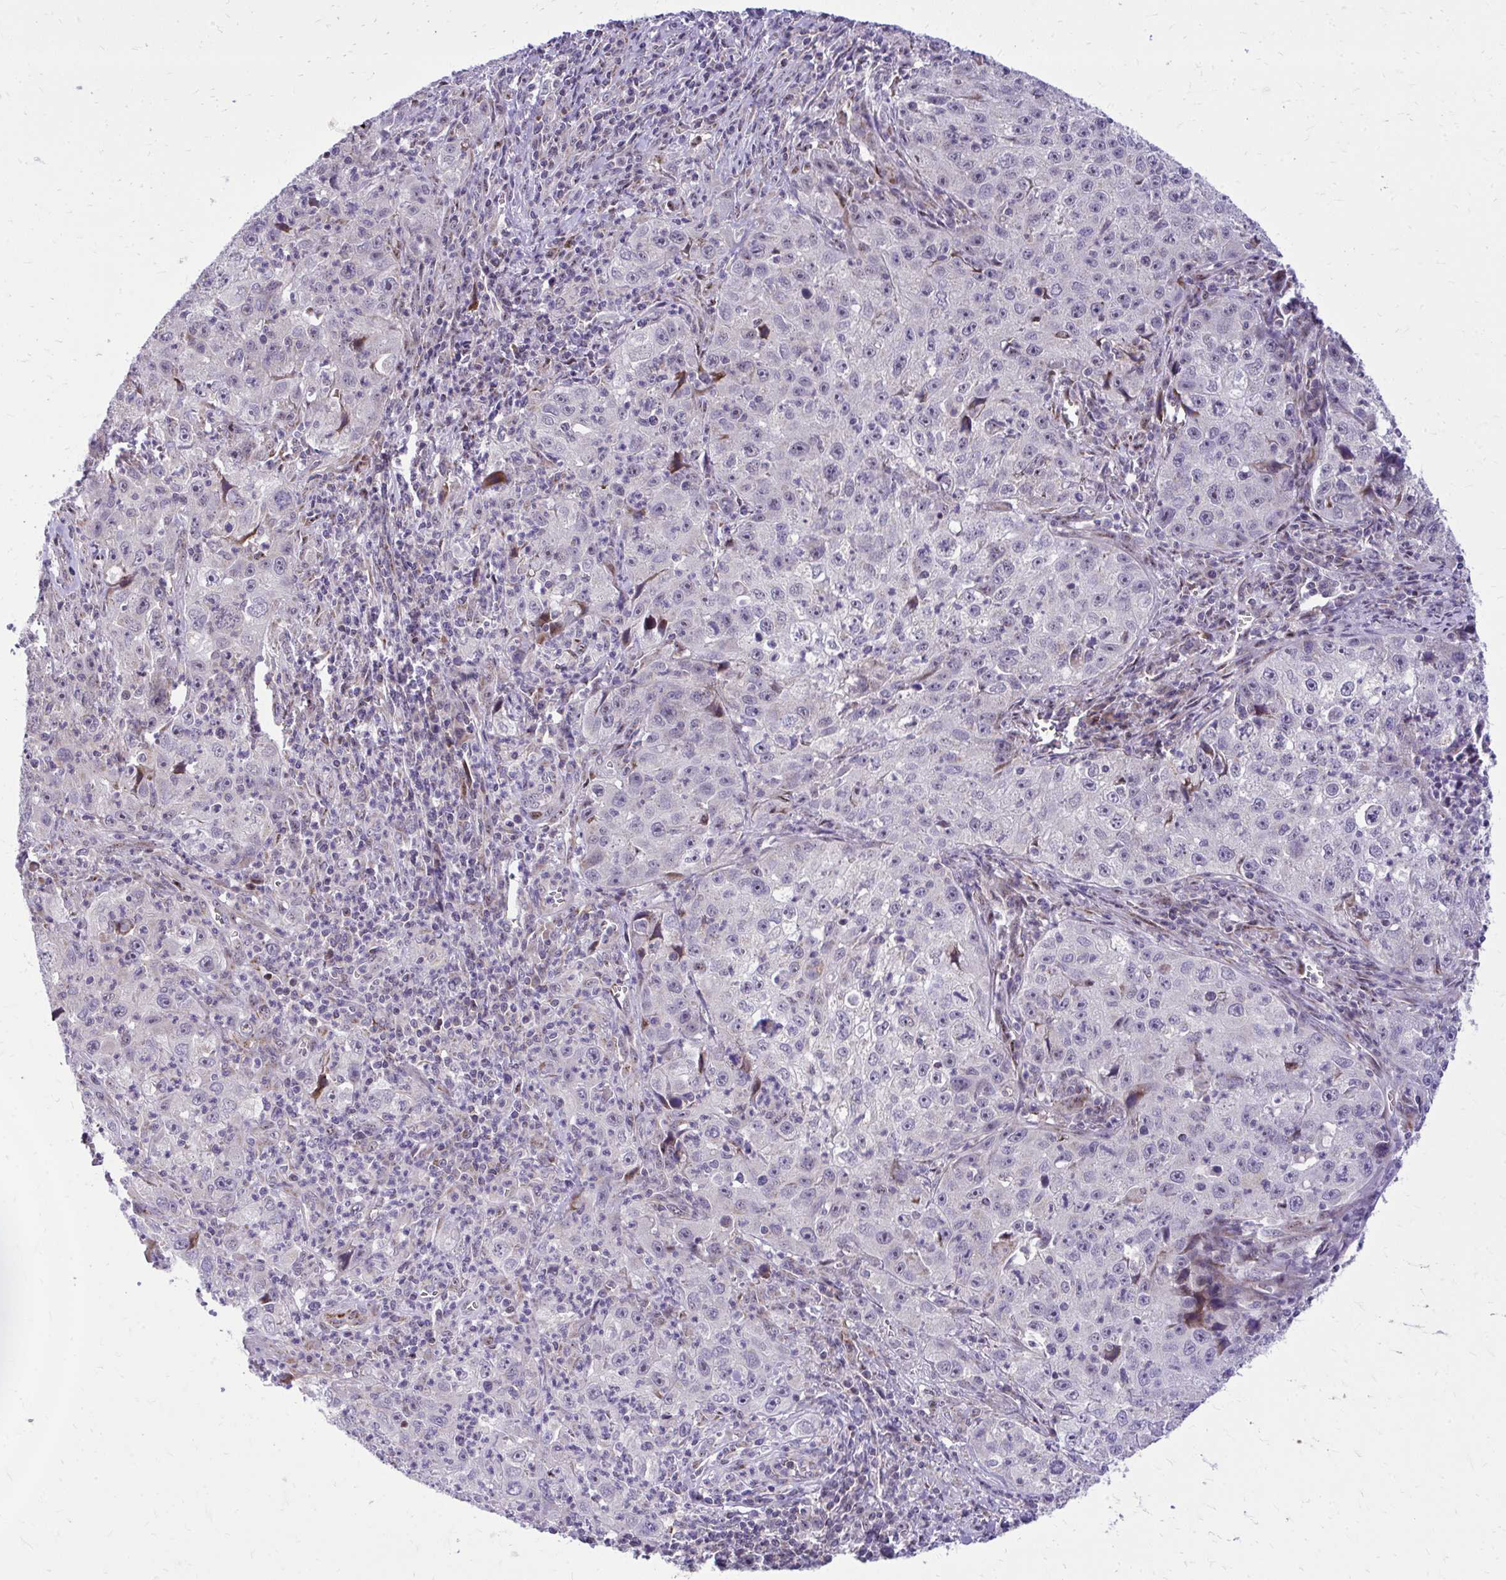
{"staining": {"intensity": "negative", "quantity": "none", "location": "none"}, "tissue": "lung cancer", "cell_type": "Tumor cells", "image_type": "cancer", "snomed": [{"axis": "morphology", "description": "Squamous cell carcinoma, NOS"}, {"axis": "topography", "description": "Lung"}], "caption": "This is a micrograph of immunohistochemistry staining of lung squamous cell carcinoma, which shows no expression in tumor cells.", "gene": "GPRIN3", "patient": {"sex": "male", "age": 71}}